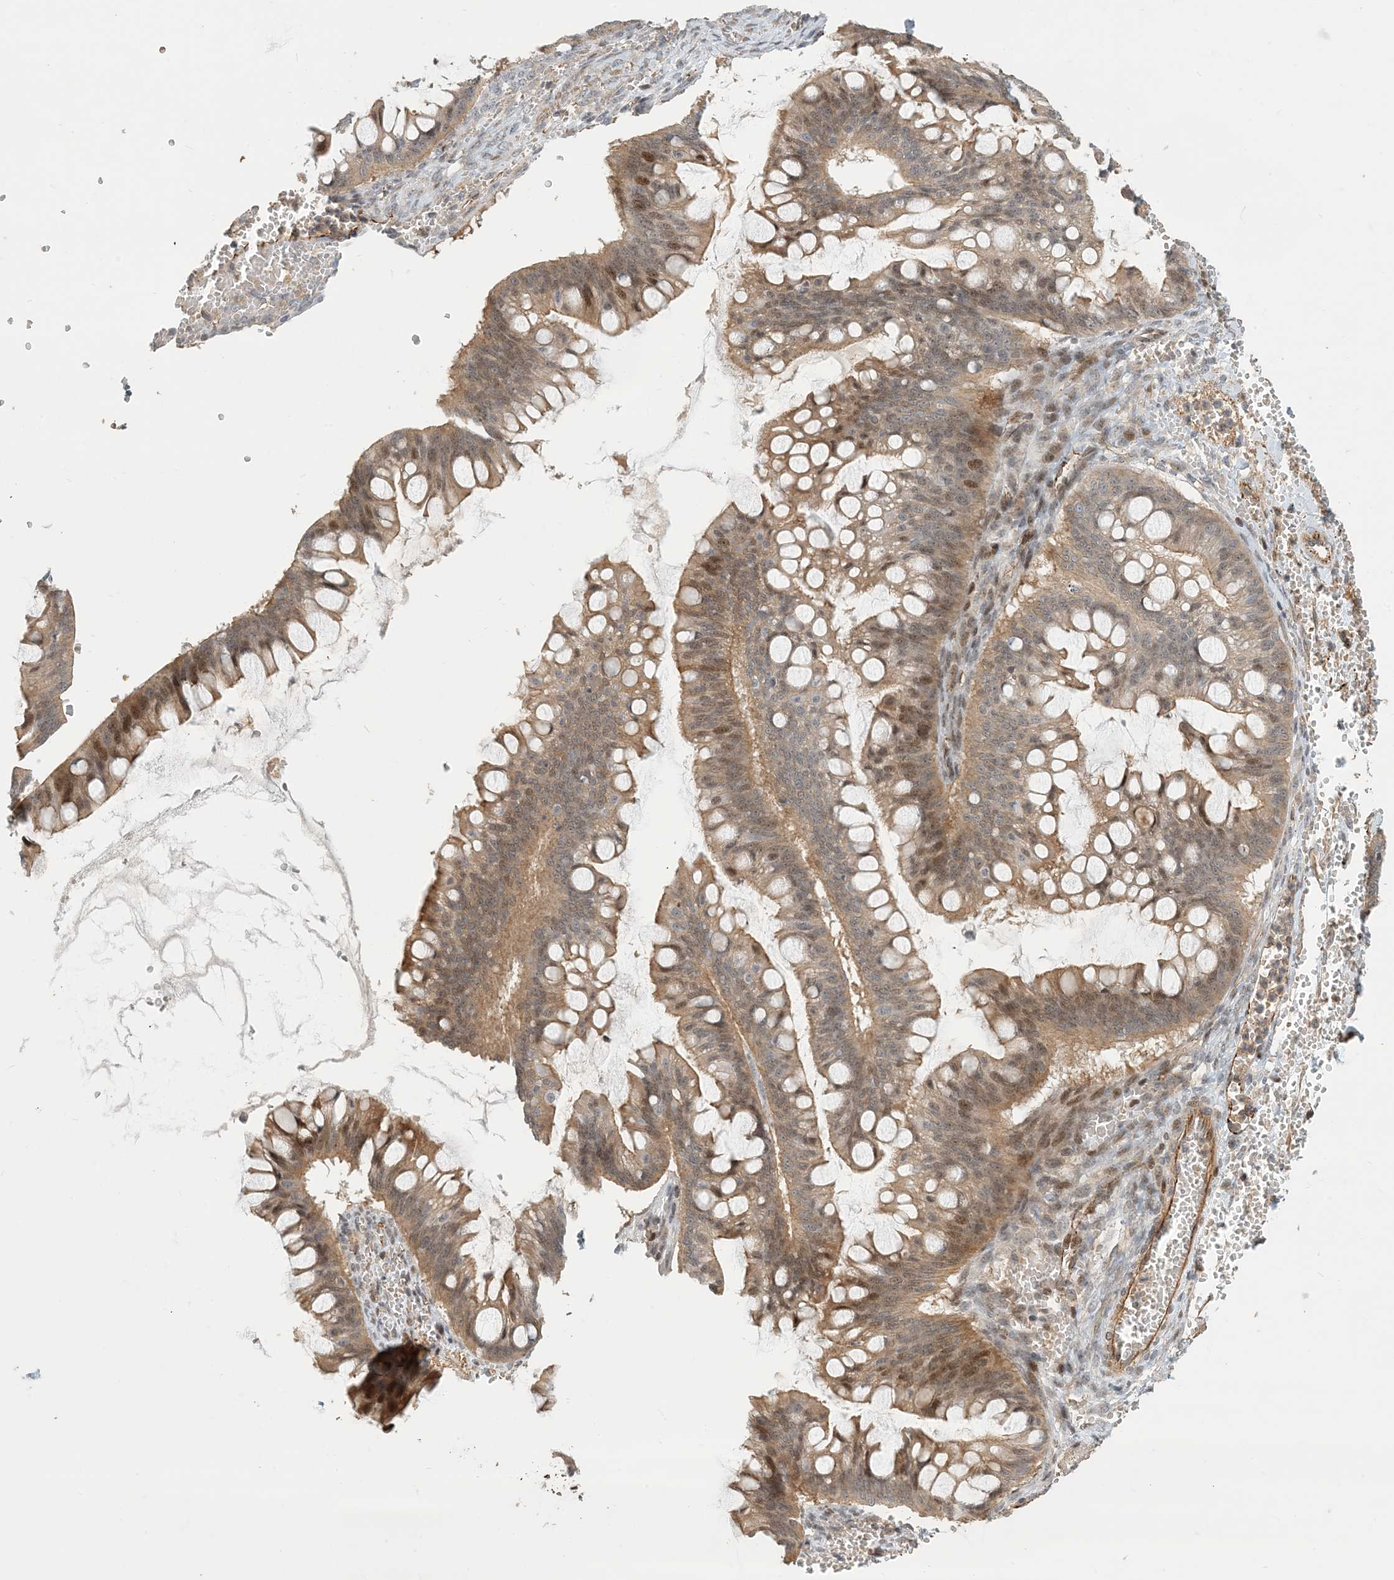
{"staining": {"intensity": "moderate", "quantity": "25%-75%", "location": "cytoplasmic/membranous,nuclear"}, "tissue": "ovarian cancer", "cell_type": "Tumor cells", "image_type": "cancer", "snomed": [{"axis": "morphology", "description": "Cystadenocarcinoma, mucinous, NOS"}, {"axis": "topography", "description": "Ovary"}], "caption": "Ovarian mucinous cystadenocarcinoma stained with a brown dye demonstrates moderate cytoplasmic/membranous and nuclear positive expression in about 25%-75% of tumor cells.", "gene": "MAPKBP1", "patient": {"sex": "female", "age": 73}}